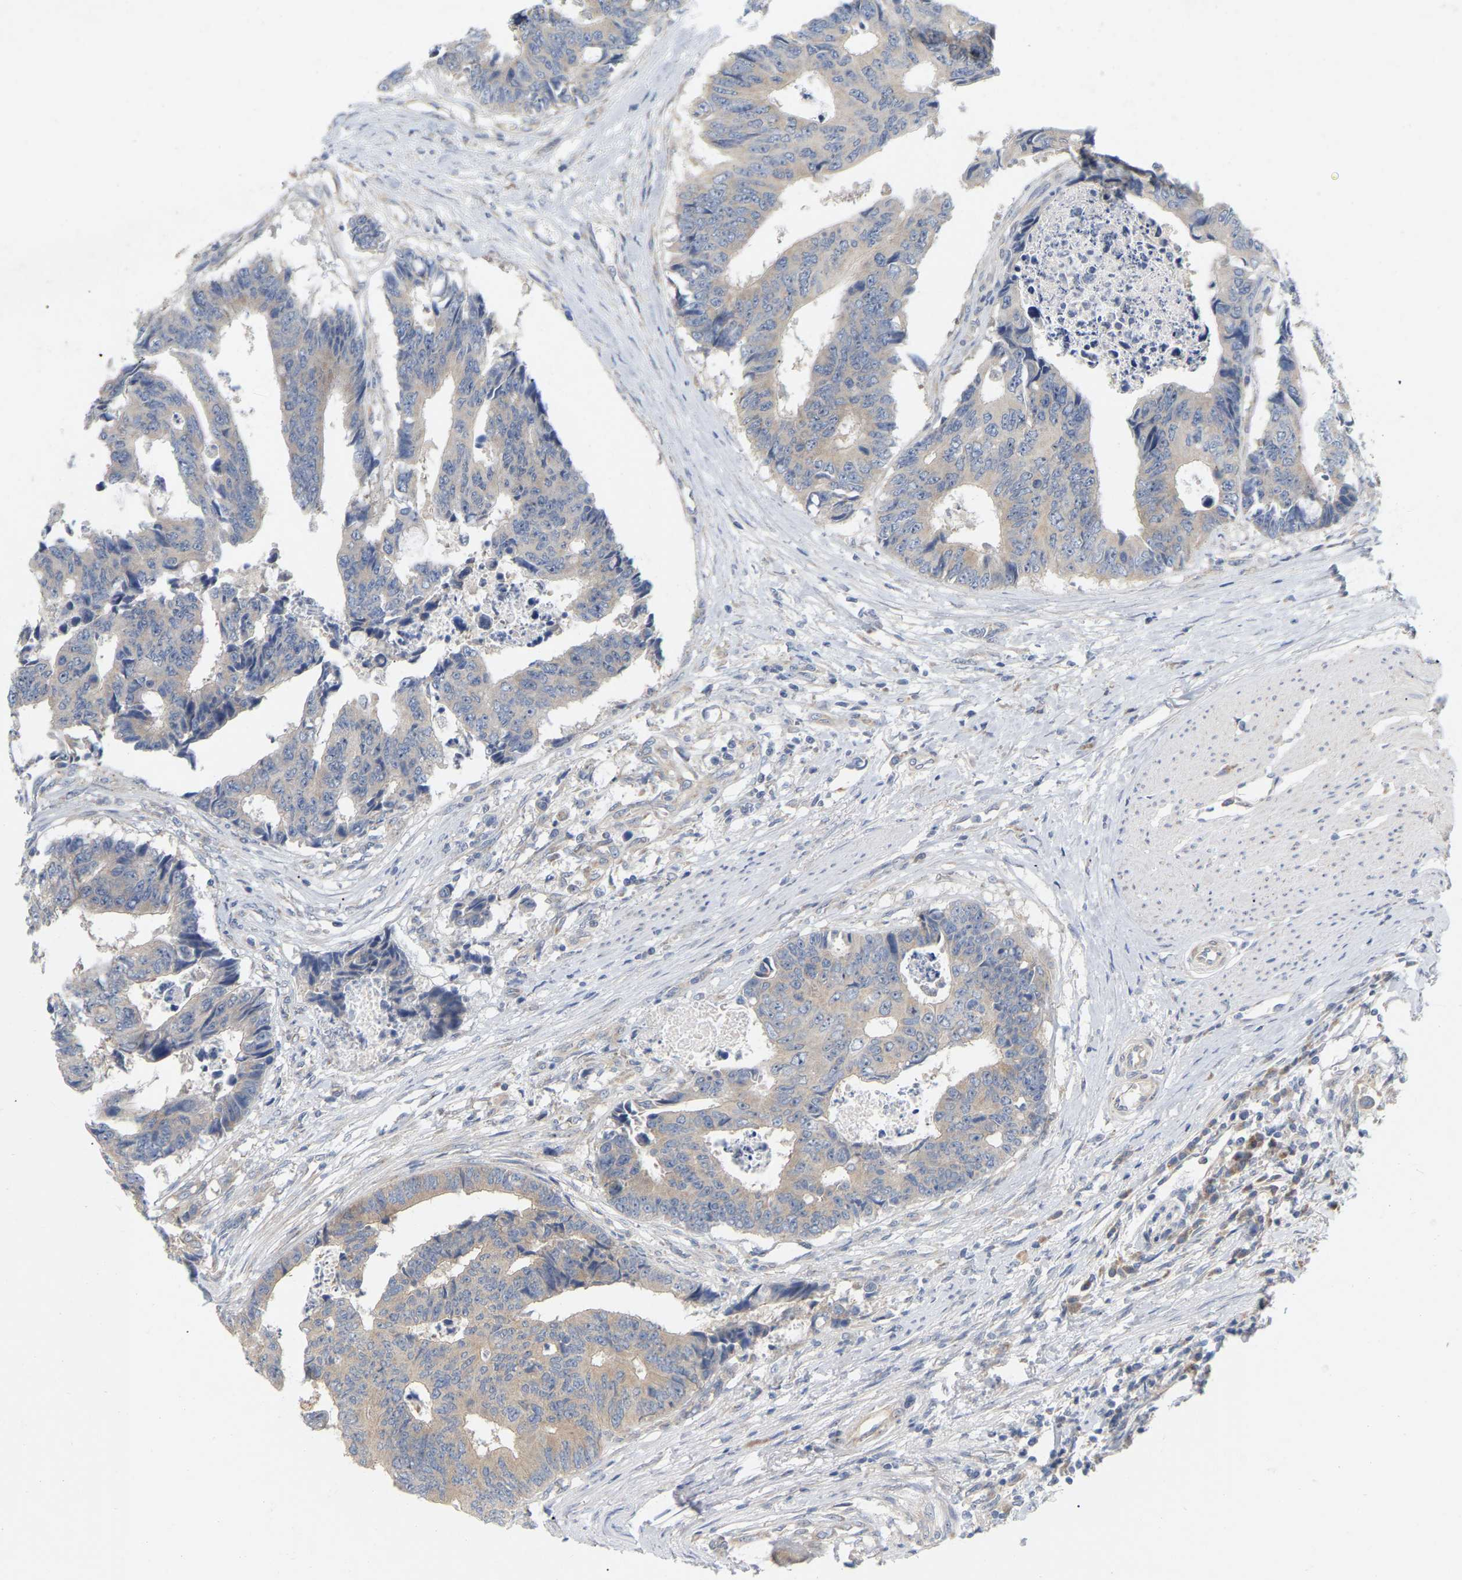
{"staining": {"intensity": "weak", "quantity": ">75%", "location": "cytoplasmic/membranous"}, "tissue": "colorectal cancer", "cell_type": "Tumor cells", "image_type": "cancer", "snomed": [{"axis": "morphology", "description": "Adenocarcinoma, NOS"}, {"axis": "topography", "description": "Rectum"}], "caption": "This photomicrograph displays IHC staining of colorectal adenocarcinoma, with low weak cytoplasmic/membranous expression in approximately >75% of tumor cells.", "gene": "MINDY4", "patient": {"sex": "male", "age": 84}}